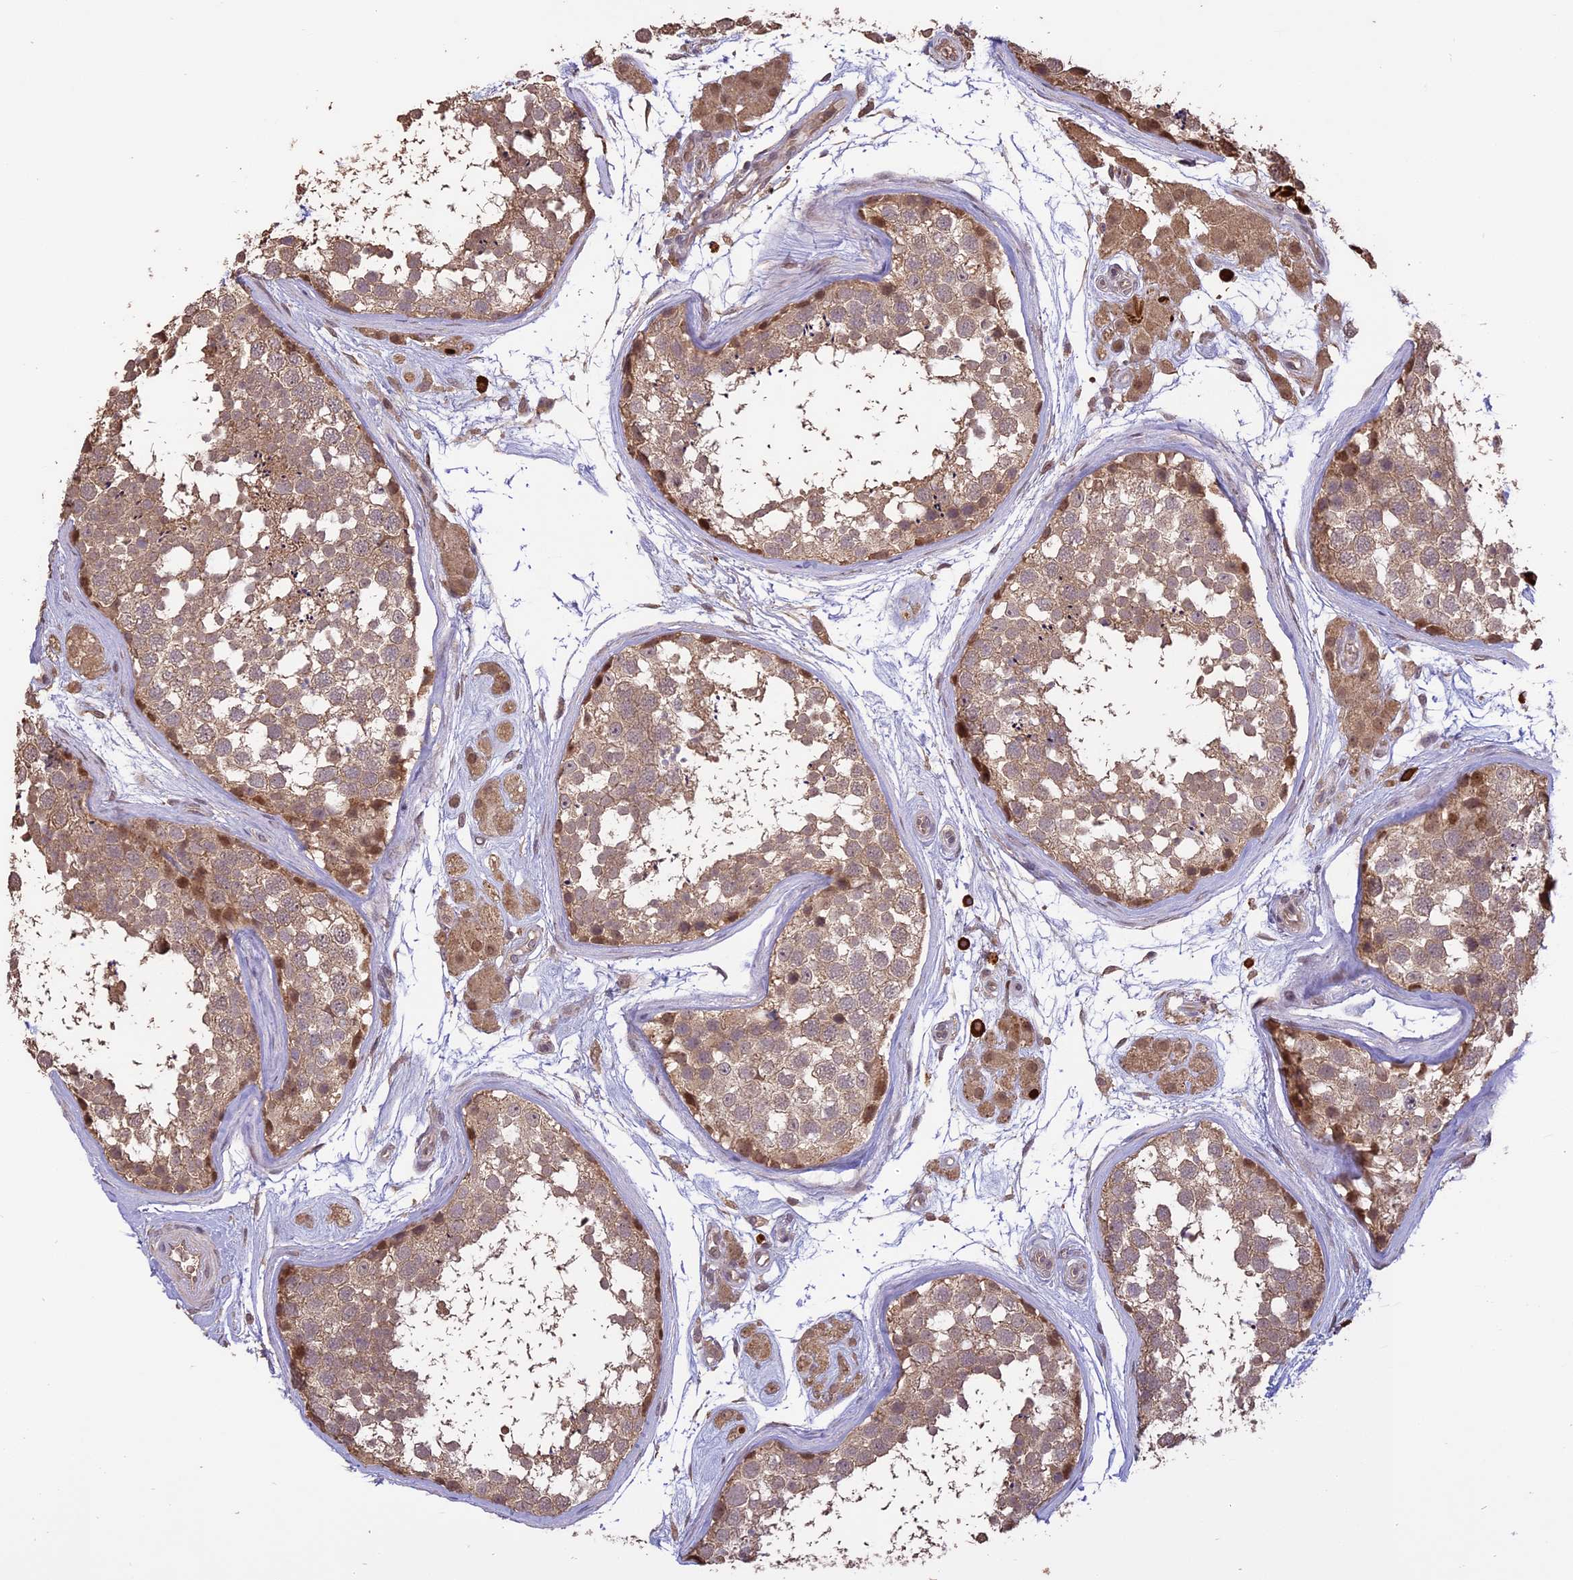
{"staining": {"intensity": "moderate", "quantity": "25%-75%", "location": "cytoplasmic/membranous,nuclear"}, "tissue": "testis", "cell_type": "Cells in seminiferous ducts", "image_type": "normal", "snomed": [{"axis": "morphology", "description": "Normal tissue, NOS"}, {"axis": "topography", "description": "Testis"}], "caption": "Moderate cytoplasmic/membranous,nuclear protein positivity is appreciated in approximately 25%-75% of cells in seminiferous ducts in testis.", "gene": "TIGD7", "patient": {"sex": "male", "age": 56}}